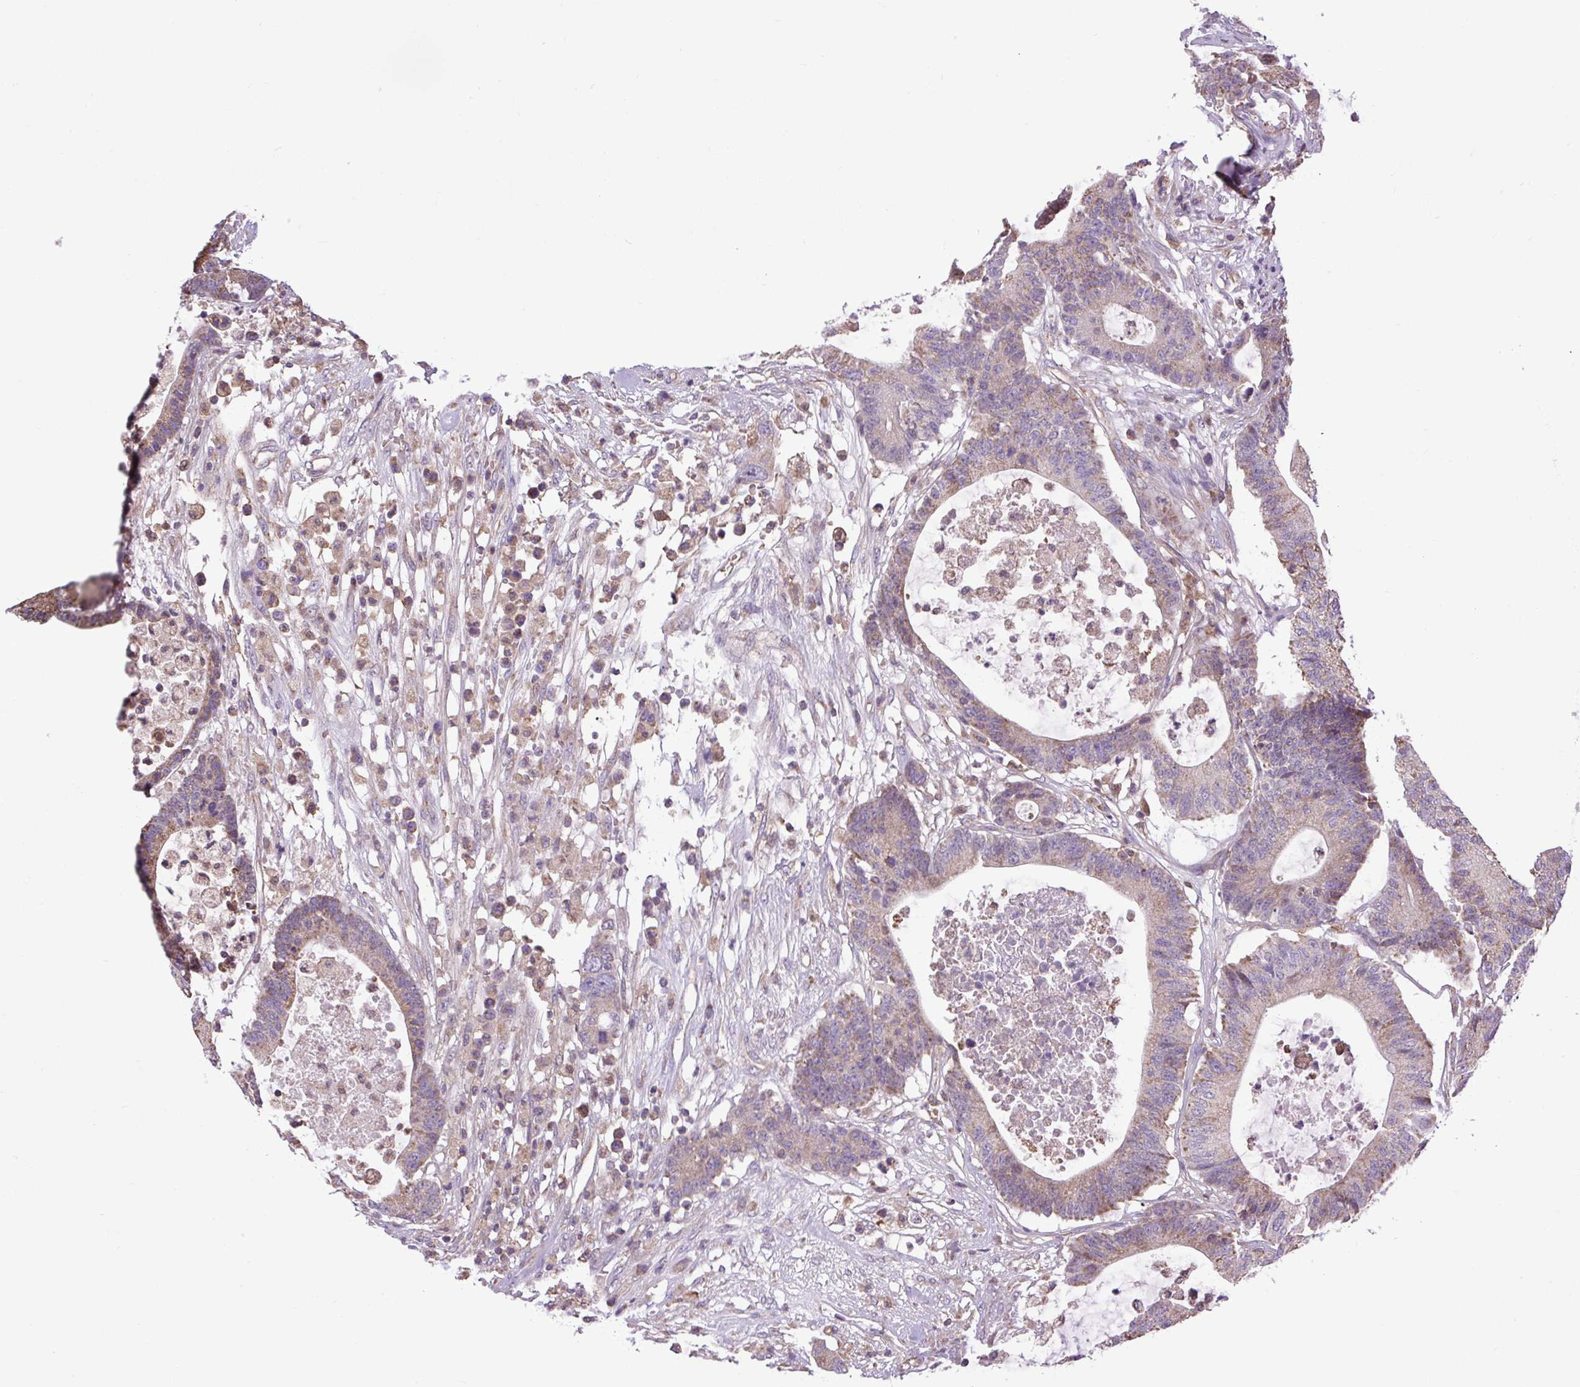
{"staining": {"intensity": "weak", "quantity": ">75%", "location": "cytoplasmic/membranous"}, "tissue": "colorectal cancer", "cell_type": "Tumor cells", "image_type": "cancer", "snomed": [{"axis": "morphology", "description": "Adenocarcinoma, NOS"}, {"axis": "topography", "description": "Colon"}], "caption": "Human adenocarcinoma (colorectal) stained for a protein (brown) reveals weak cytoplasmic/membranous positive positivity in about >75% of tumor cells.", "gene": "PLCG1", "patient": {"sex": "female", "age": 84}}